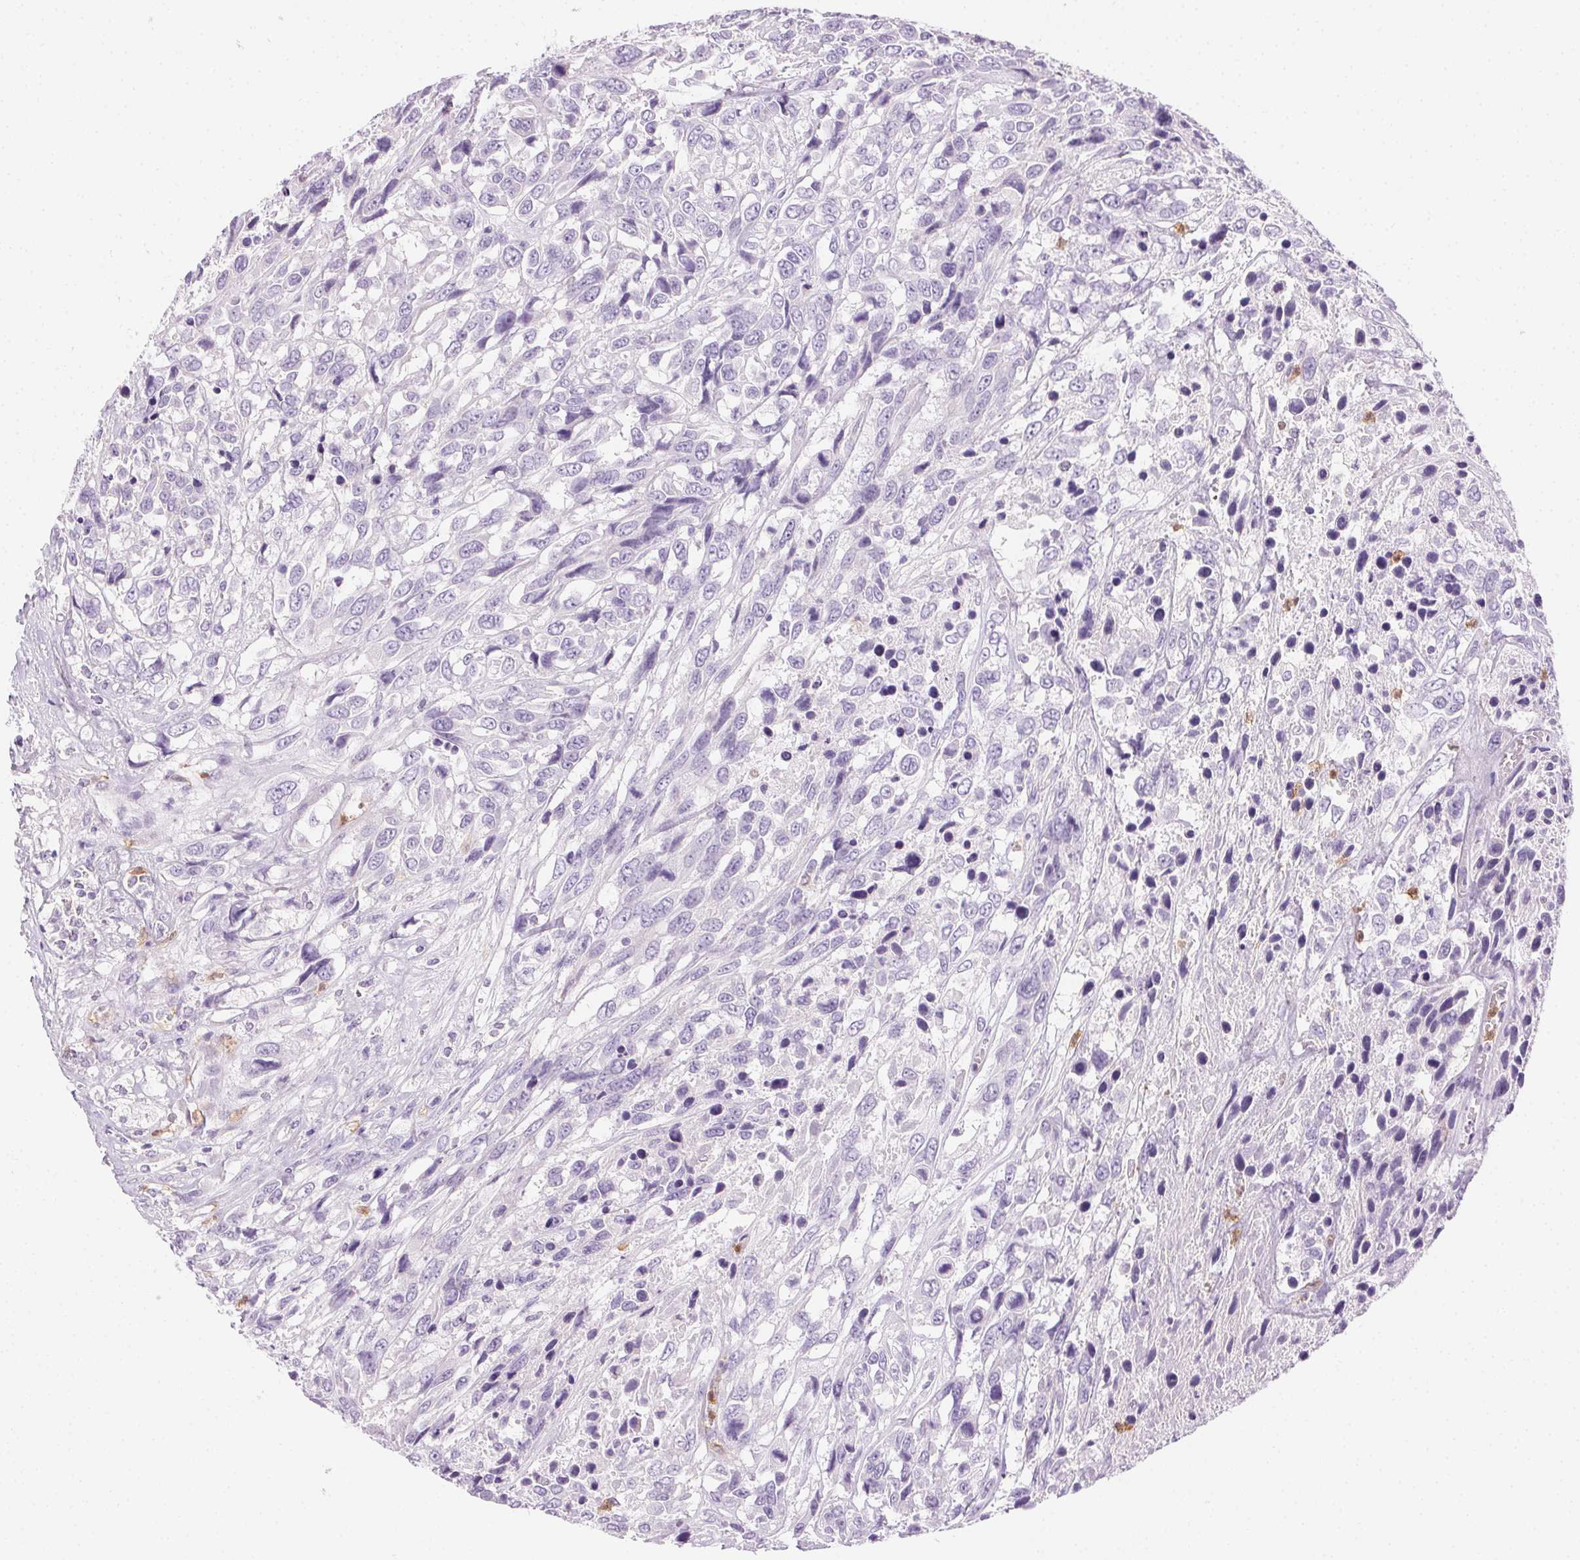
{"staining": {"intensity": "negative", "quantity": "none", "location": "none"}, "tissue": "urothelial cancer", "cell_type": "Tumor cells", "image_type": "cancer", "snomed": [{"axis": "morphology", "description": "Urothelial carcinoma, High grade"}, {"axis": "topography", "description": "Urinary bladder"}], "caption": "Urothelial carcinoma (high-grade) was stained to show a protein in brown. There is no significant positivity in tumor cells.", "gene": "TMEM45A", "patient": {"sex": "female", "age": 70}}